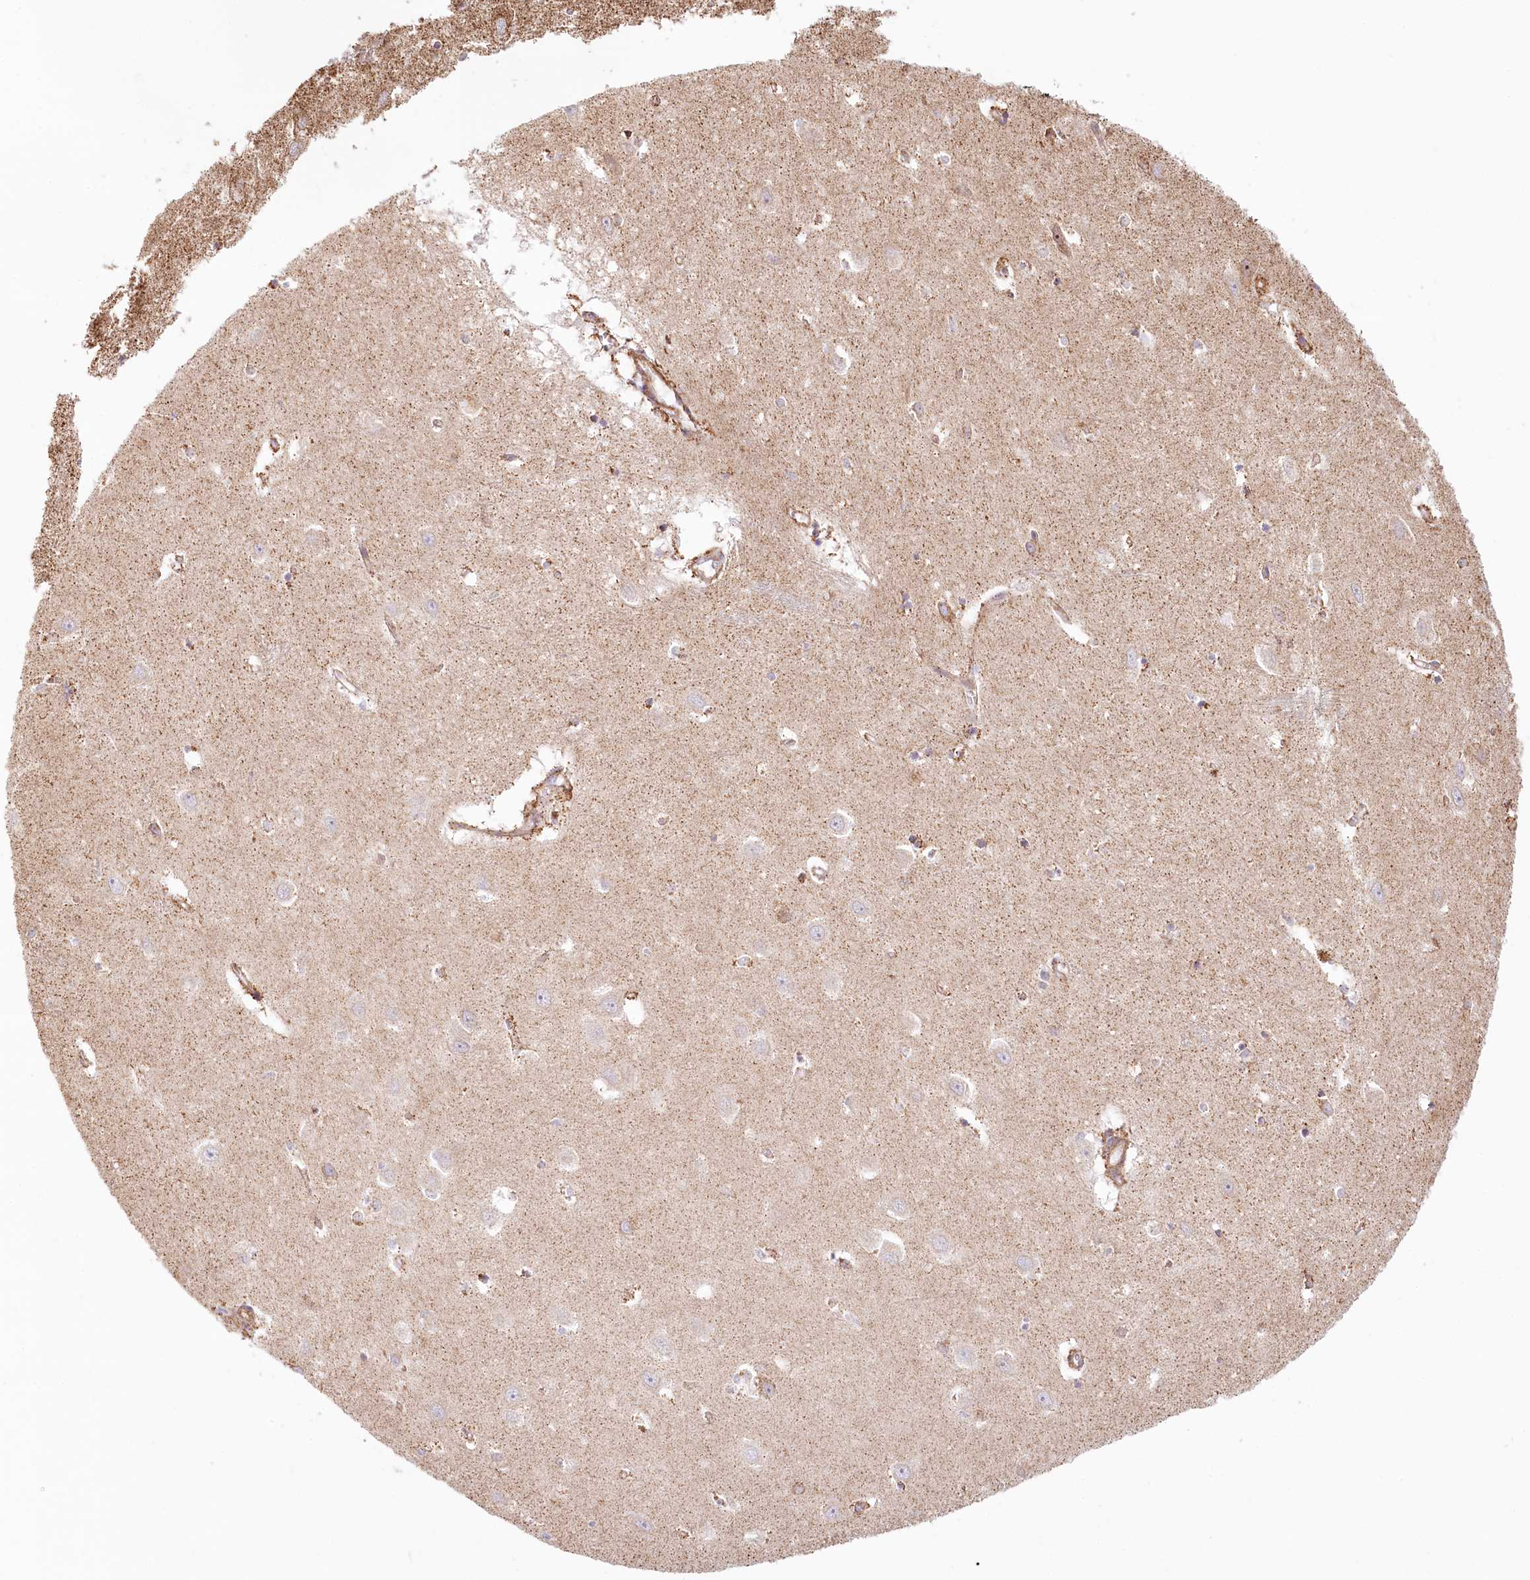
{"staining": {"intensity": "weak", "quantity": "<25%", "location": "cytoplasmic/membranous"}, "tissue": "hippocampus", "cell_type": "Glial cells", "image_type": "normal", "snomed": [{"axis": "morphology", "description": "Normal tissue, NOS"}, {"axis": "topography", "description": "Hippocampus"}], "caption": "The micrograph demonstrates no staining of glial cells in normal hippocampus.", "gene": "UMPS", "patient": {"sex": "female", "age": 64}}